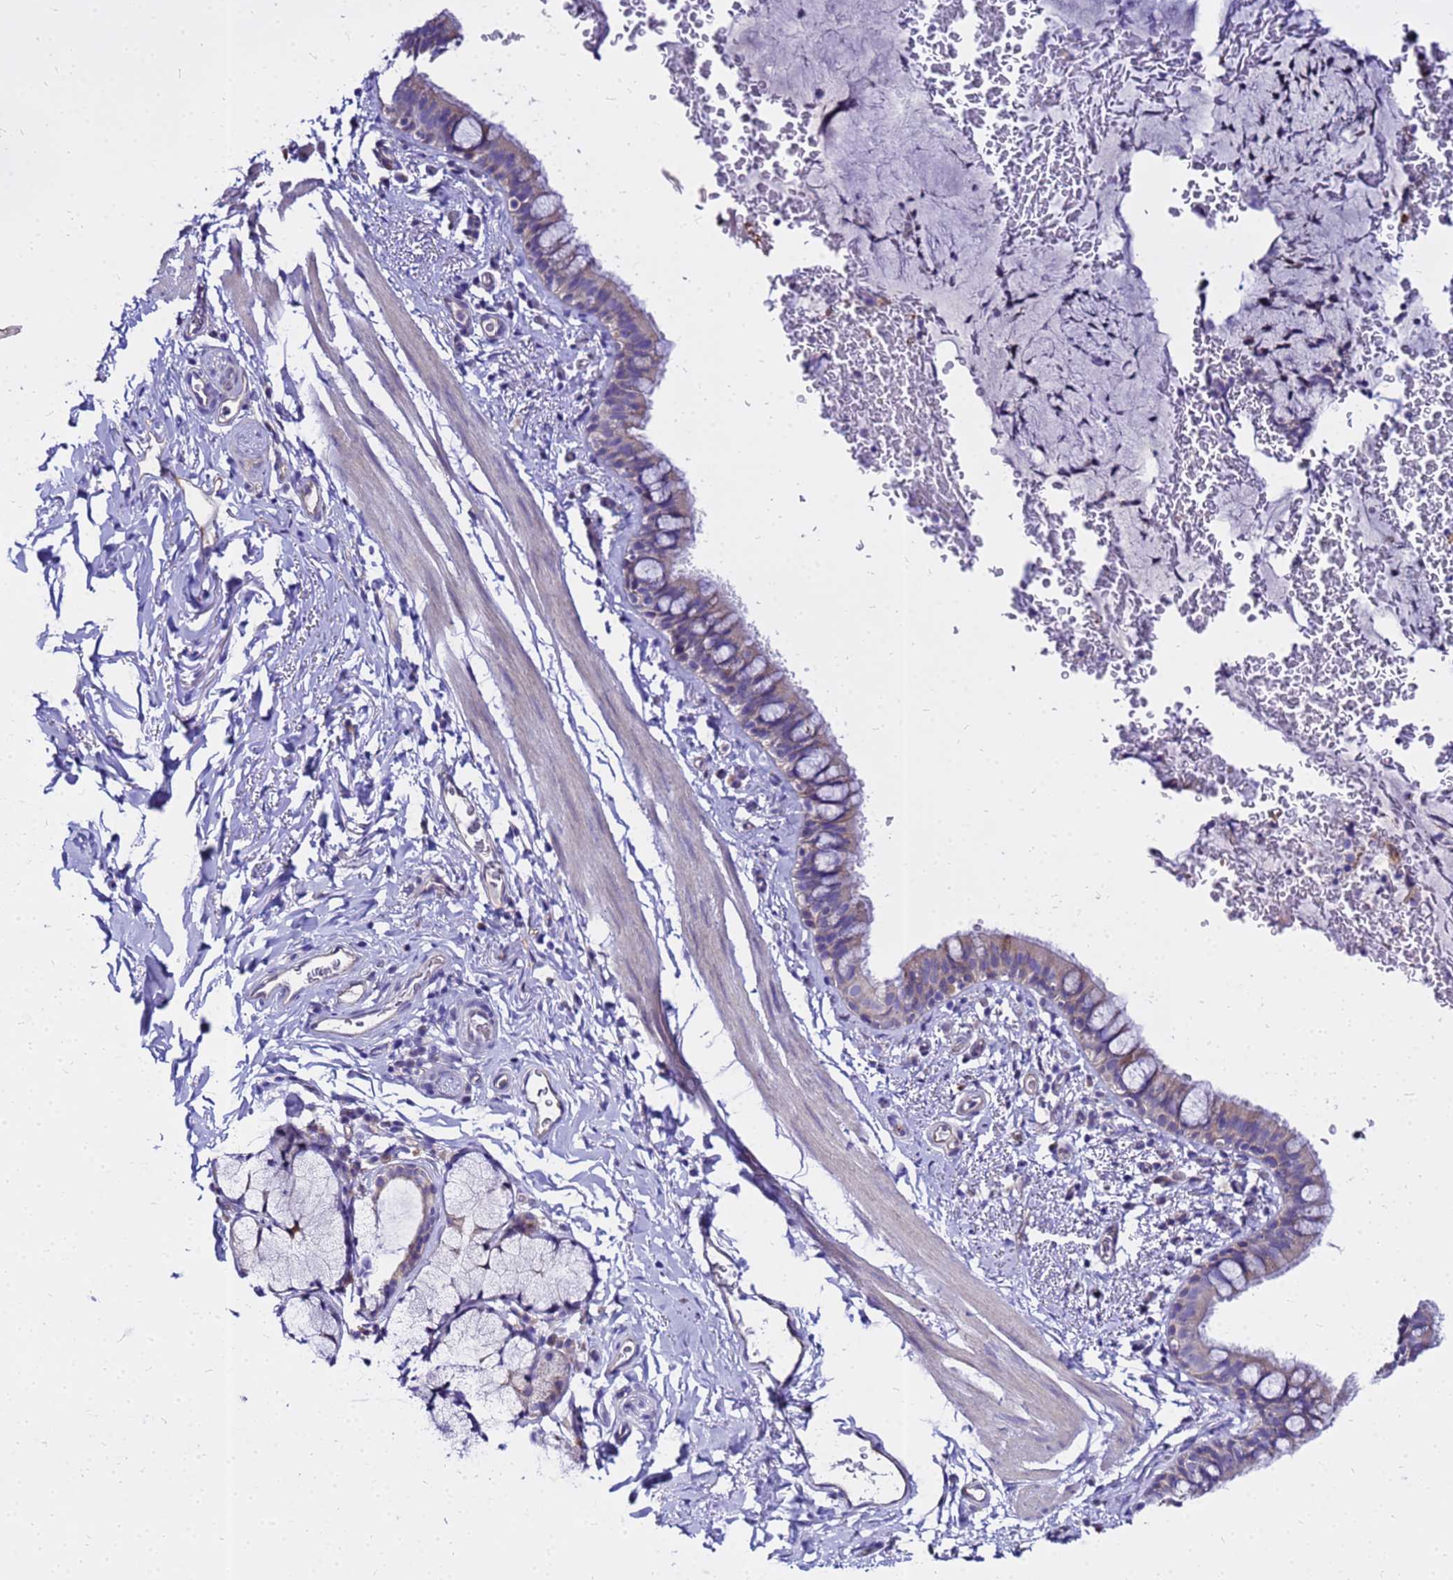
{"staining": {"intensity": "negative", "quantity": "none", "location": "none"}, "tissue": "bronchus", "cell_type": "Respiratory epithelial cells", "image_type": "normal", "snomed": [{"axis": "morphology", "description": "Normal tissue, NOS"}, {"axis": "topography", "description": "Cartilage tissue"}, {"axis": "topography", "description": "Bronchus"}], "caption": "A histopathology image of human bronchus is negative for staining in respiratory epithelial cells. The staining was performed using DAB (3,3'-diaminobenzidine) to visualize the protein expression in brown, while the nuclei were stained in blue with hematoxylin (Magnification: 20x).", "gene": "HERC5", "patient": {"sex": "female", "age": 36}}